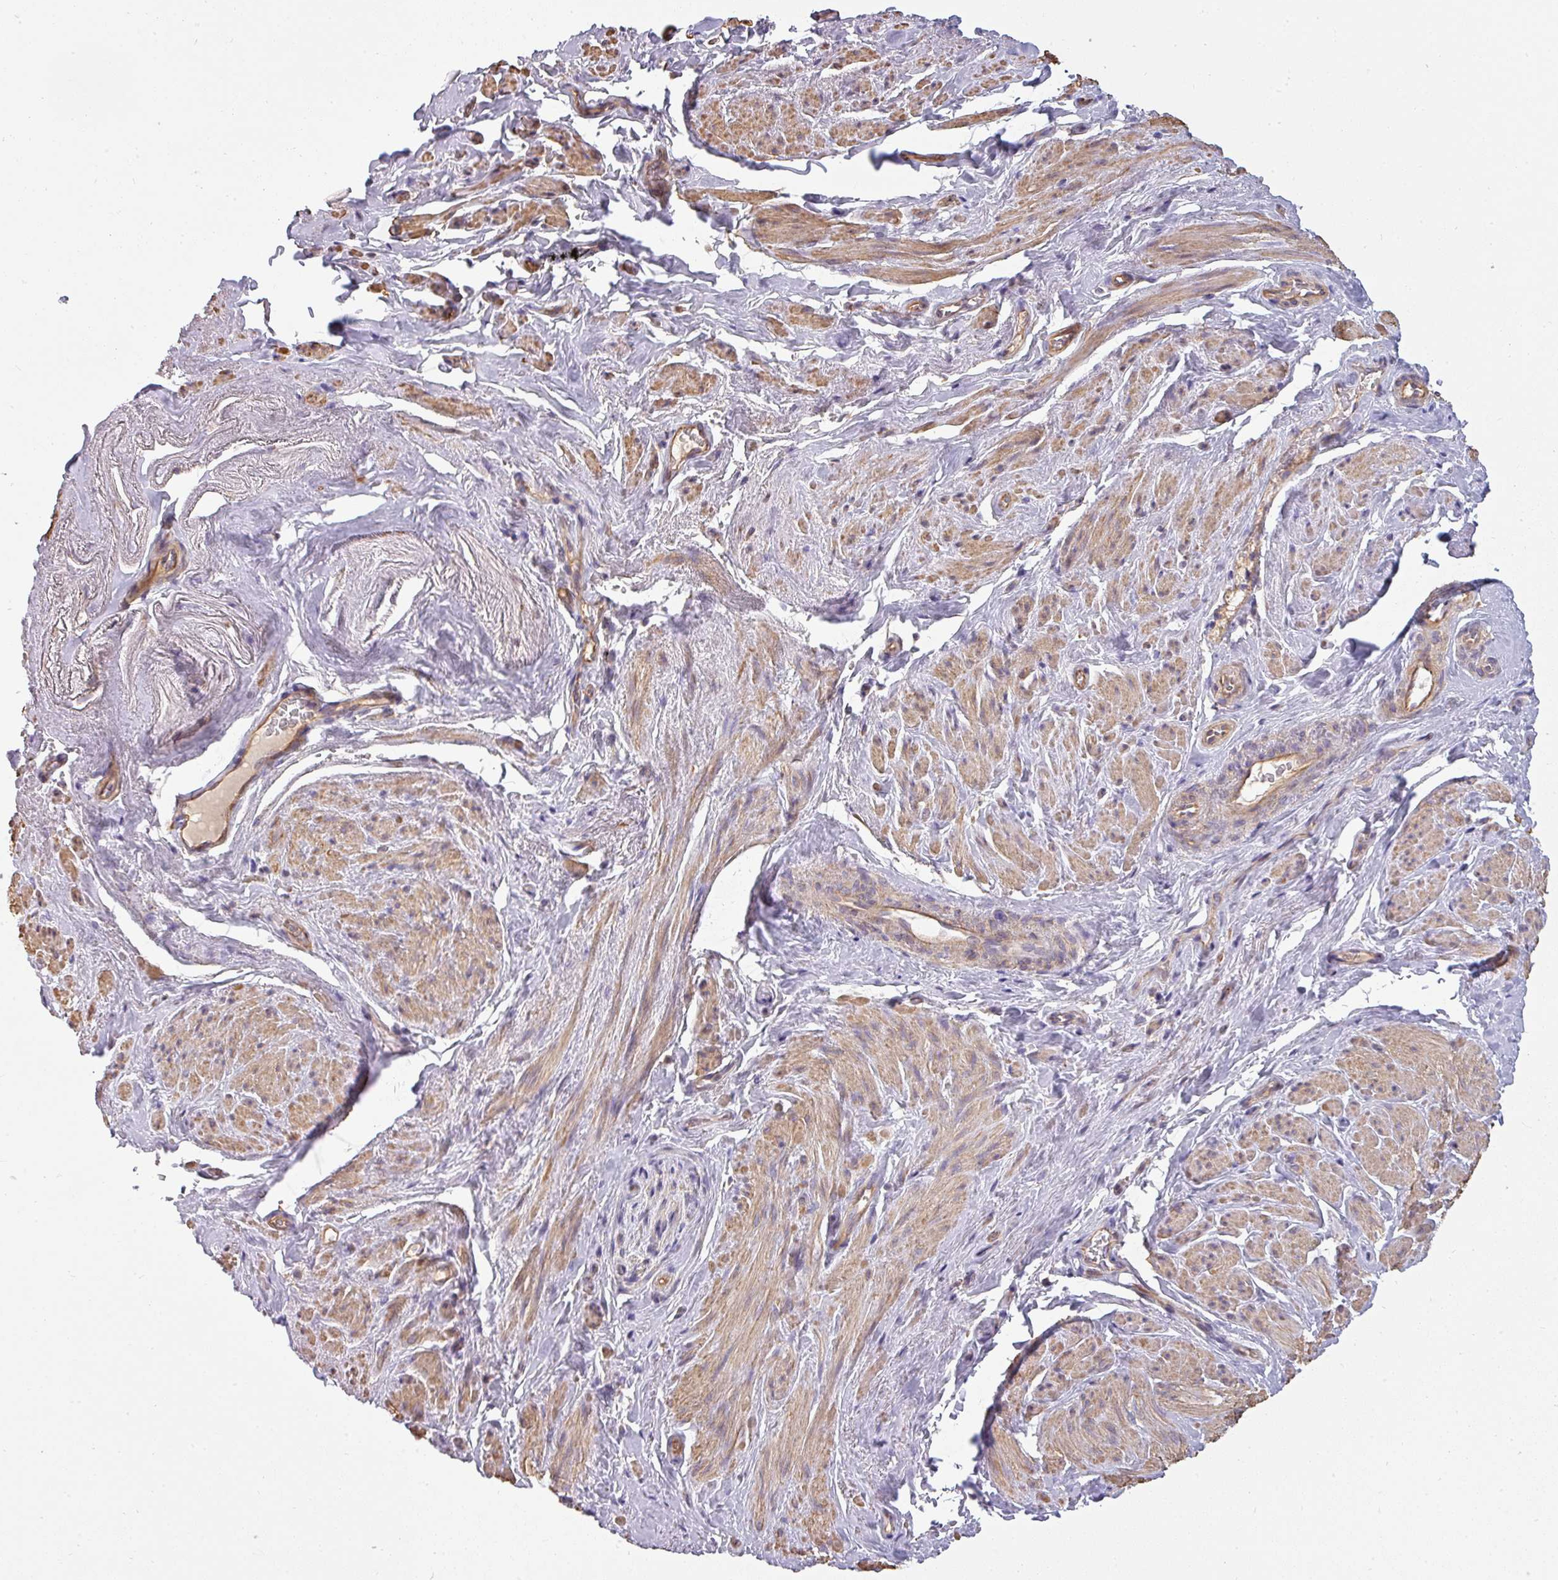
{"staining": {"intensity": "weak", "quantity": ">75%", "location": "cytoplasmic/membranous"}, "tissue": "smooth muscle", "cell_type": "Smooth muscle cells", "image_type": "normal", "snomed": [{"axis": "morphology", "description": "Normal tissue, NOS"}, {"axis": "topography", "description": "Smooth muscle"}, {"axis": "topography", "description": "Peripheral nerve tissue"}], "caption": "Brown immunohistochemical staining in unremarkable human smooth muscle shows weak cytoplasmic/membranous expression in about >75% of smooth muscle cells. (IHC, brightfield microscopy, high magnification).", "gene": "ZNF835", "patient": {"sex": "male", "age": 69}}